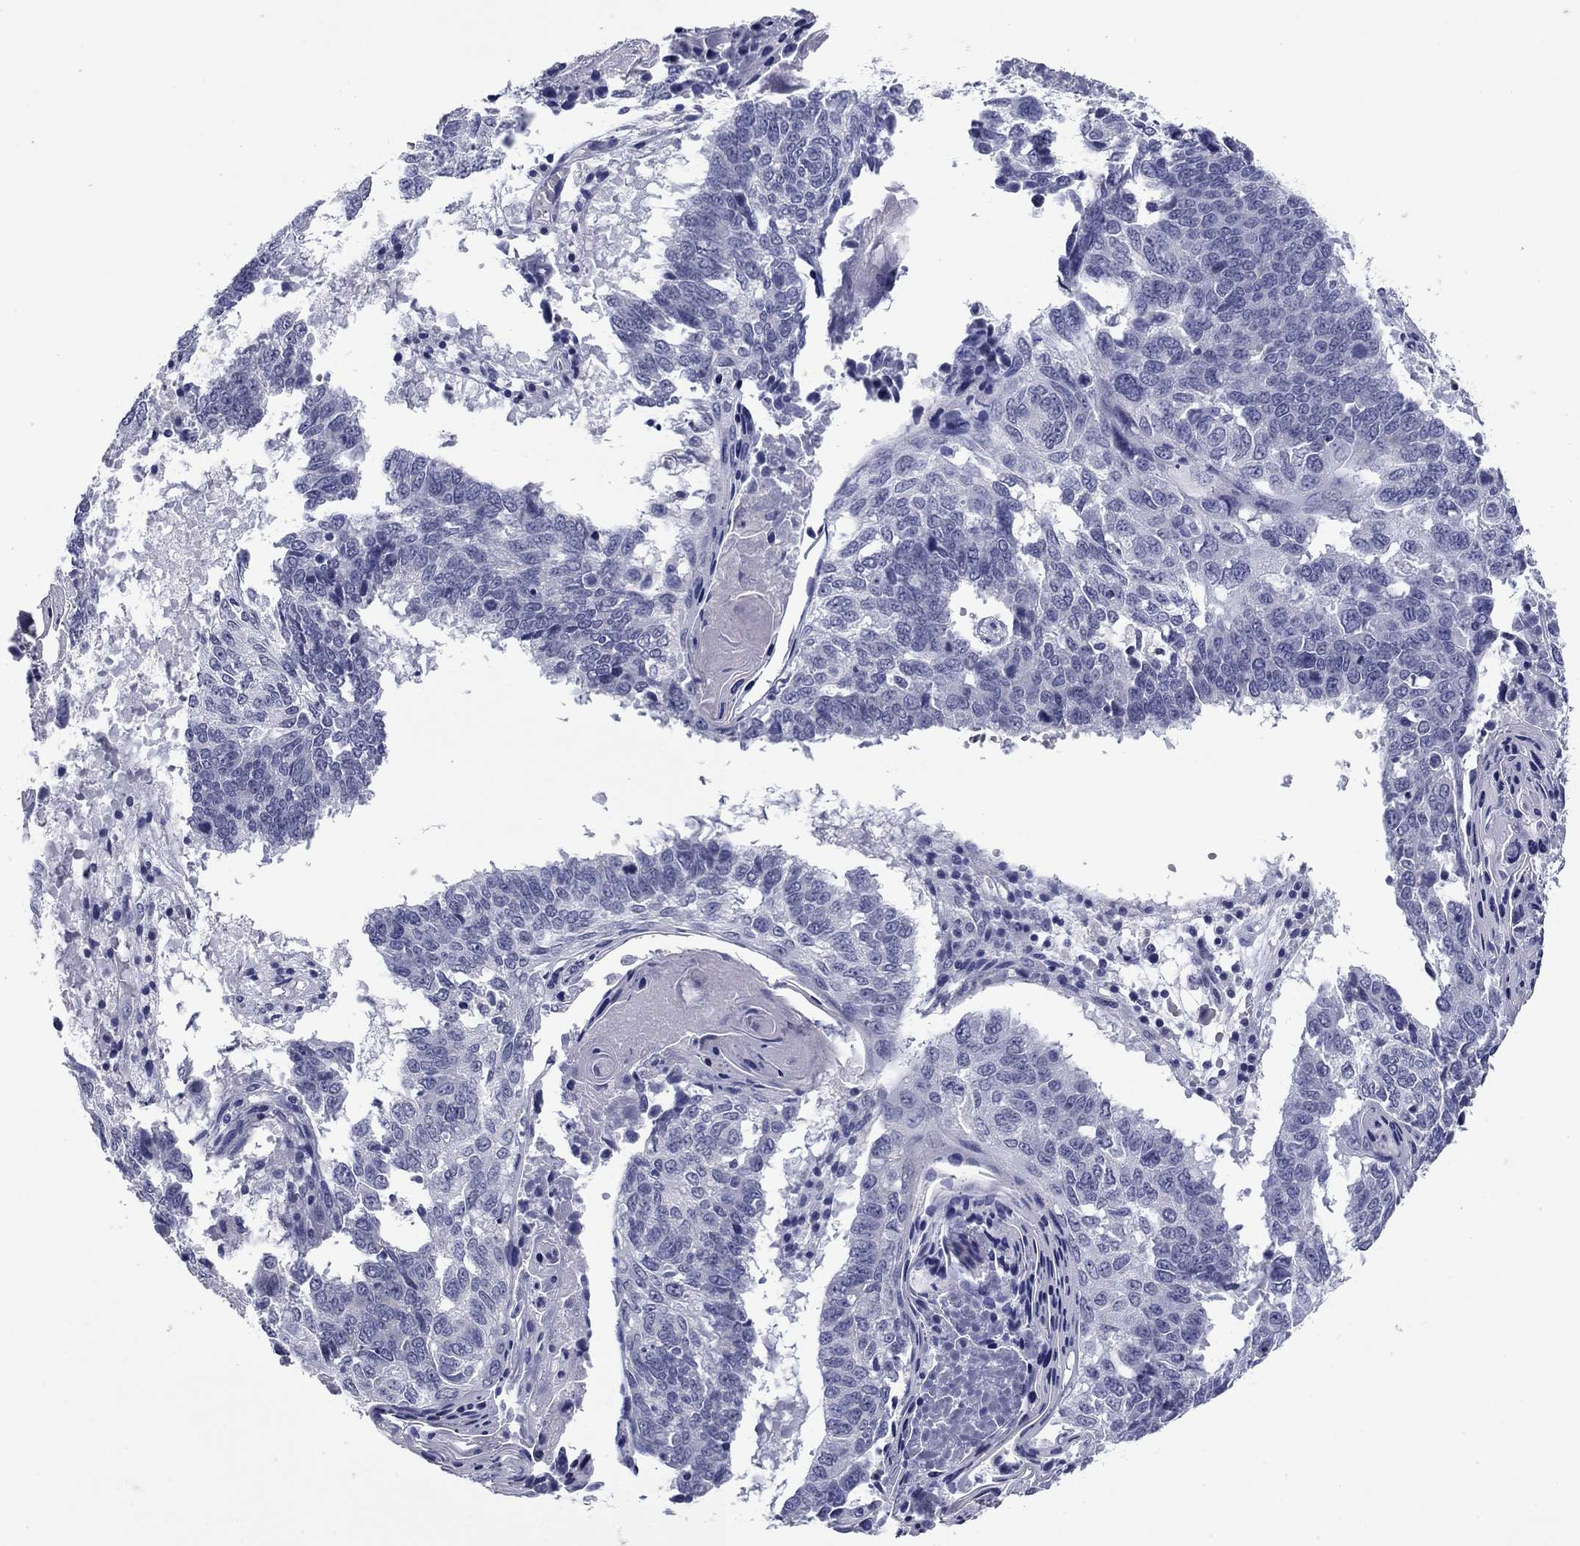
{"staining": {"intensity": "negative", "quantity": "none", "location": "none"}, "tissue": "lung cancer", "cell_type": "Tumor cells", "image_type": "cancer", "snomed": [{"axis": "morphology", "description": "Squamous cell carcinoma, NOS"}, {"axis": "topography", "description": "Lung"}], "caption": "Squamous cell carcinoma (lung) was stained to show a protein in brown. There is no significant positivity in tumor cells. (DAB (3,3'-diaminobenzidine) immunohistochemistry with hematoxylin counter stain).", "gene": "HAO1", "patient": {"sex": "male", "age": 73}}